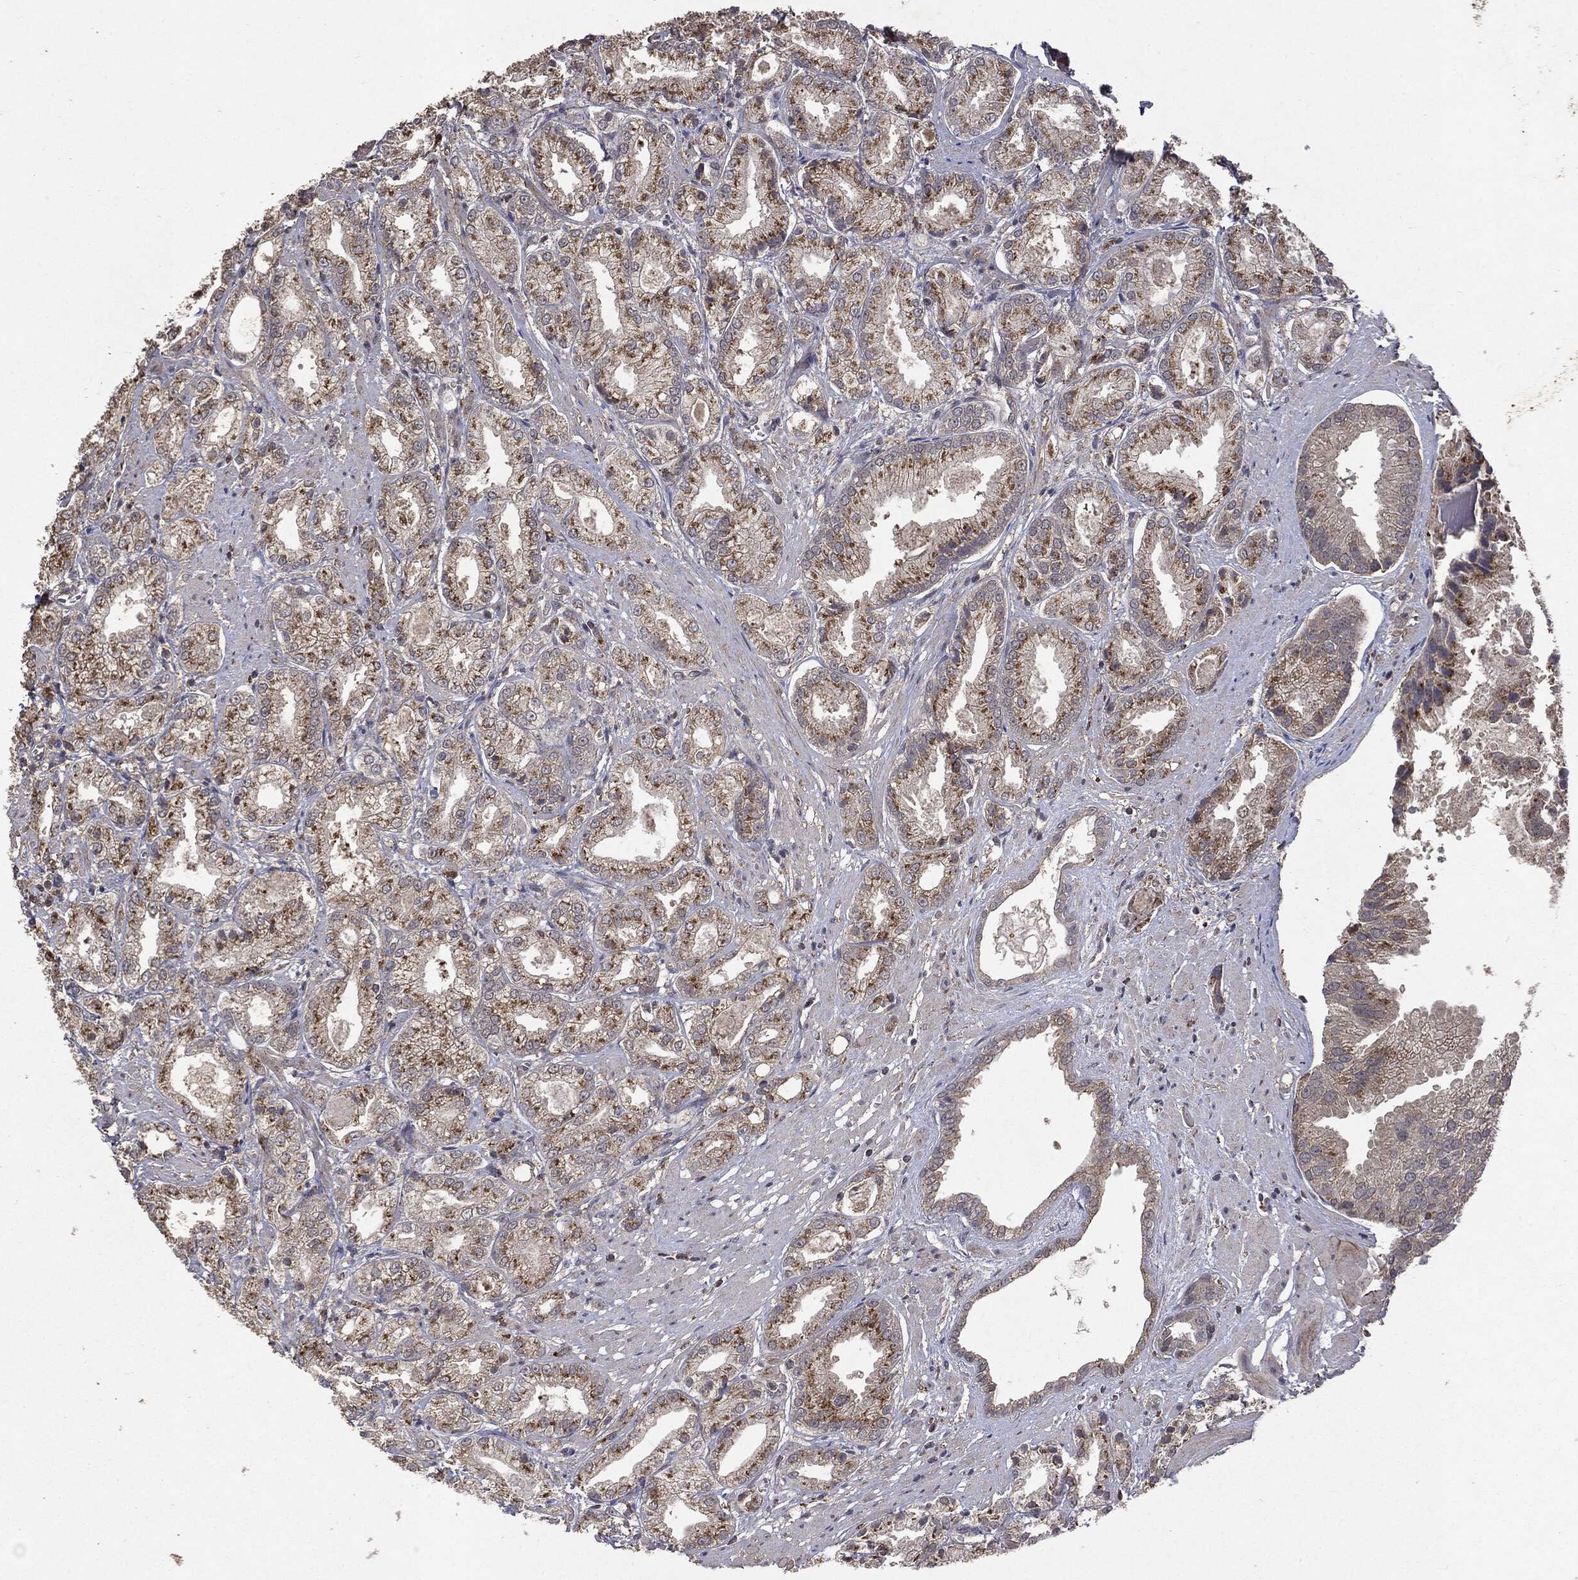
{"staining": {"intensity": "moderate", "quantity": "25%-75%", "location": "cytoplasmic/membranous"}, "tissue": "prostate cancer", "cell_type": "Tumor cells", "image_type": "cancer", "snomed": [{"axis": "morphology", "description": "Adenocarcinoma, High grade"}, {"axis": "topography", "description": "Prostate"}], "caption": "Moderate cytoplasmic/membranous staining is seen in approximately 25%-75% of tumor cells in prostate cancer.", "gene": "PTEN", "patient": {"sex": "male", "age": 61}}